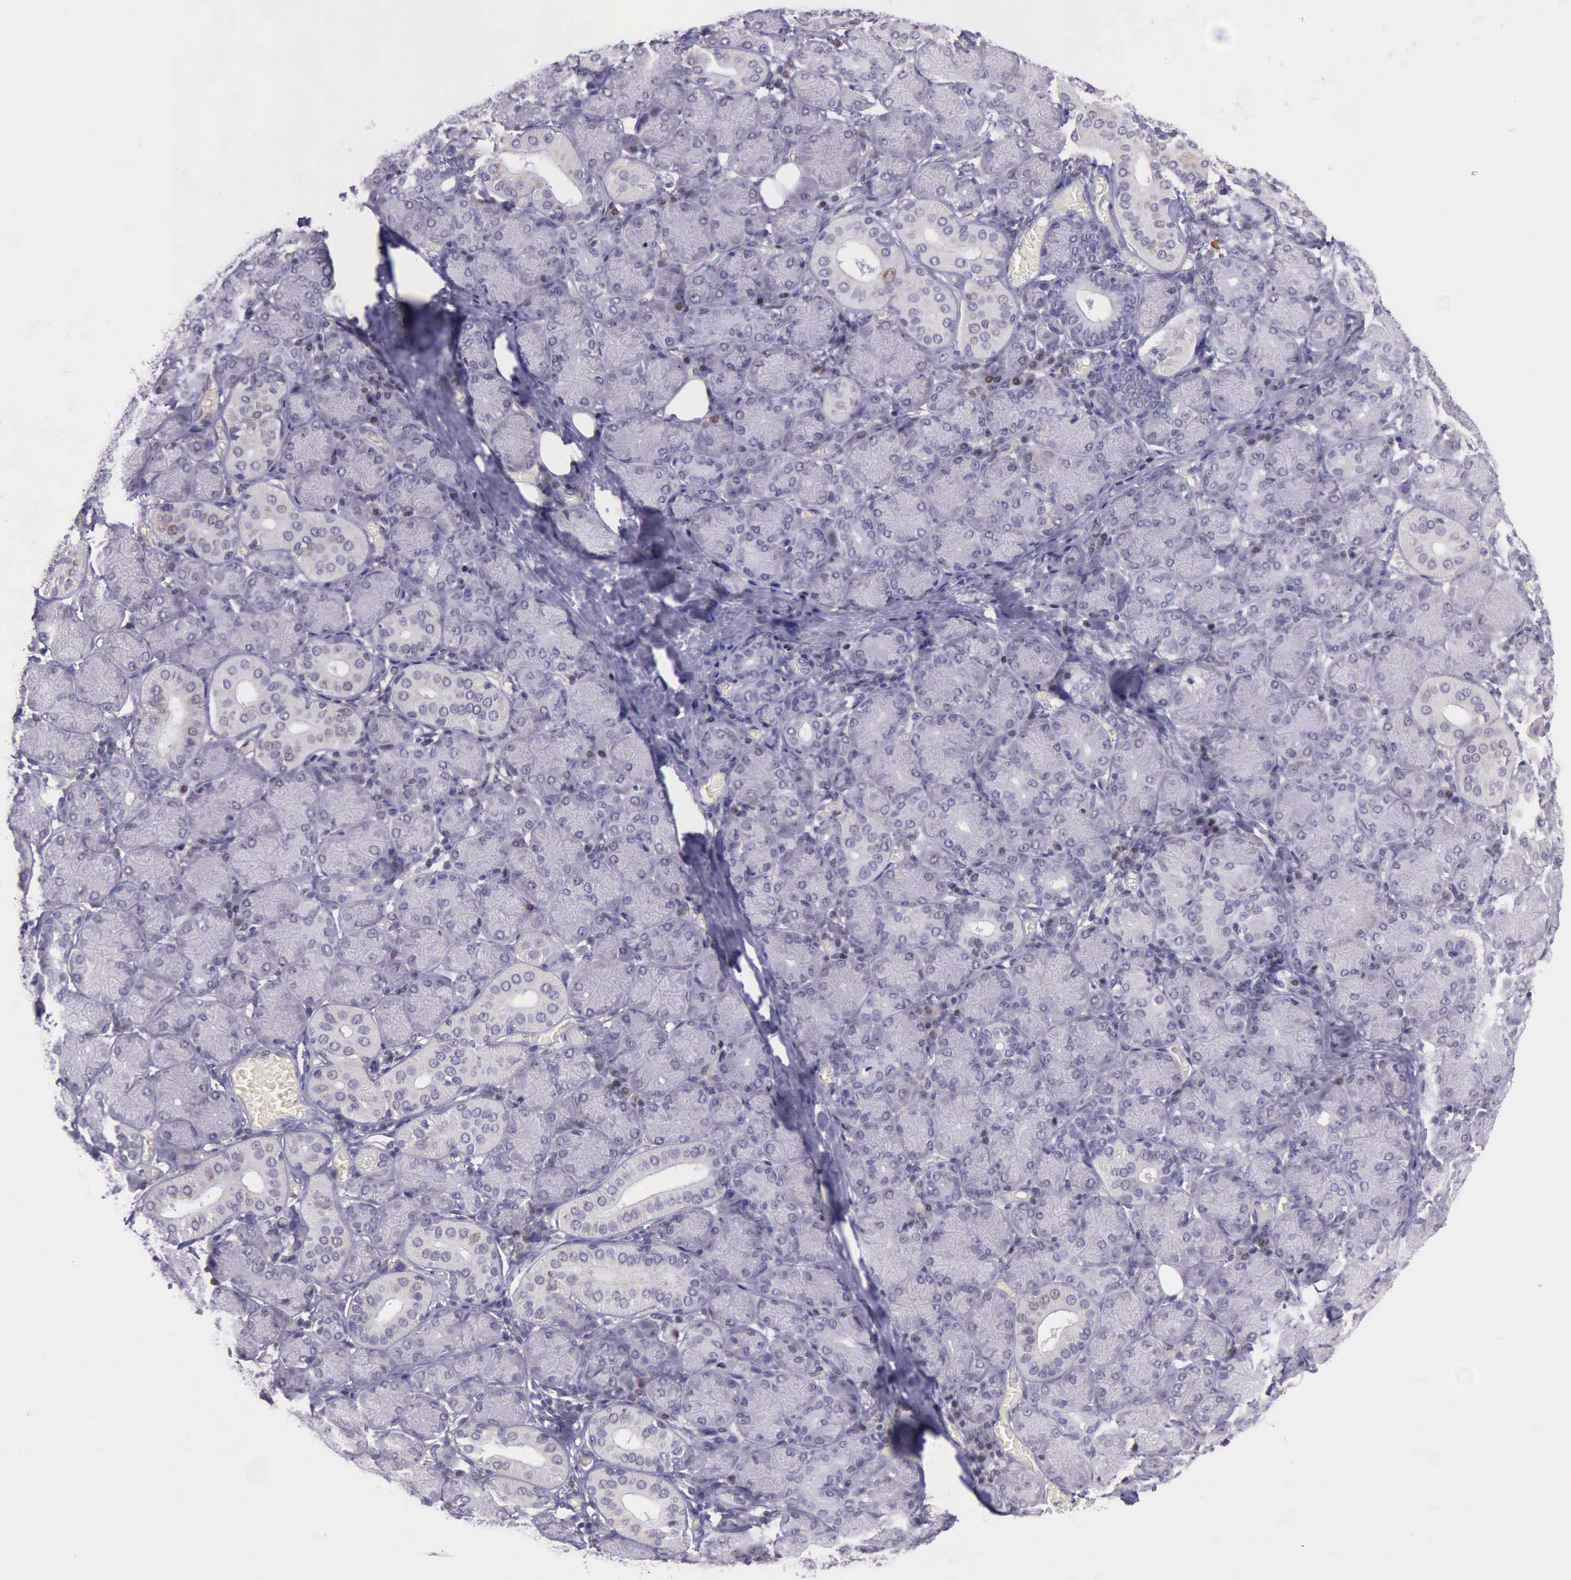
{"staining": {"intensity": "weak", "quantity": "<25%", "location": "nuclear"}, "tissue": "salivary gland", "cell_type": "Glandular cells", "image_type": "normal", "snomed": [{"axis": "morphology", "description": "Normal tissue, NOS"}, {"axis": "topography", "description": "Salivary gland"}], "caption": "Micrograph shows no significant protein expression in glandular cells of benign salivary gland. The staining is performed using DAB (3,3'-diaminobenzidine) brown chromogen with nuclei counter-stained in using hematoxylin.", "gene": "PARP1", "patient": {"sex": "female", "age": 24}}